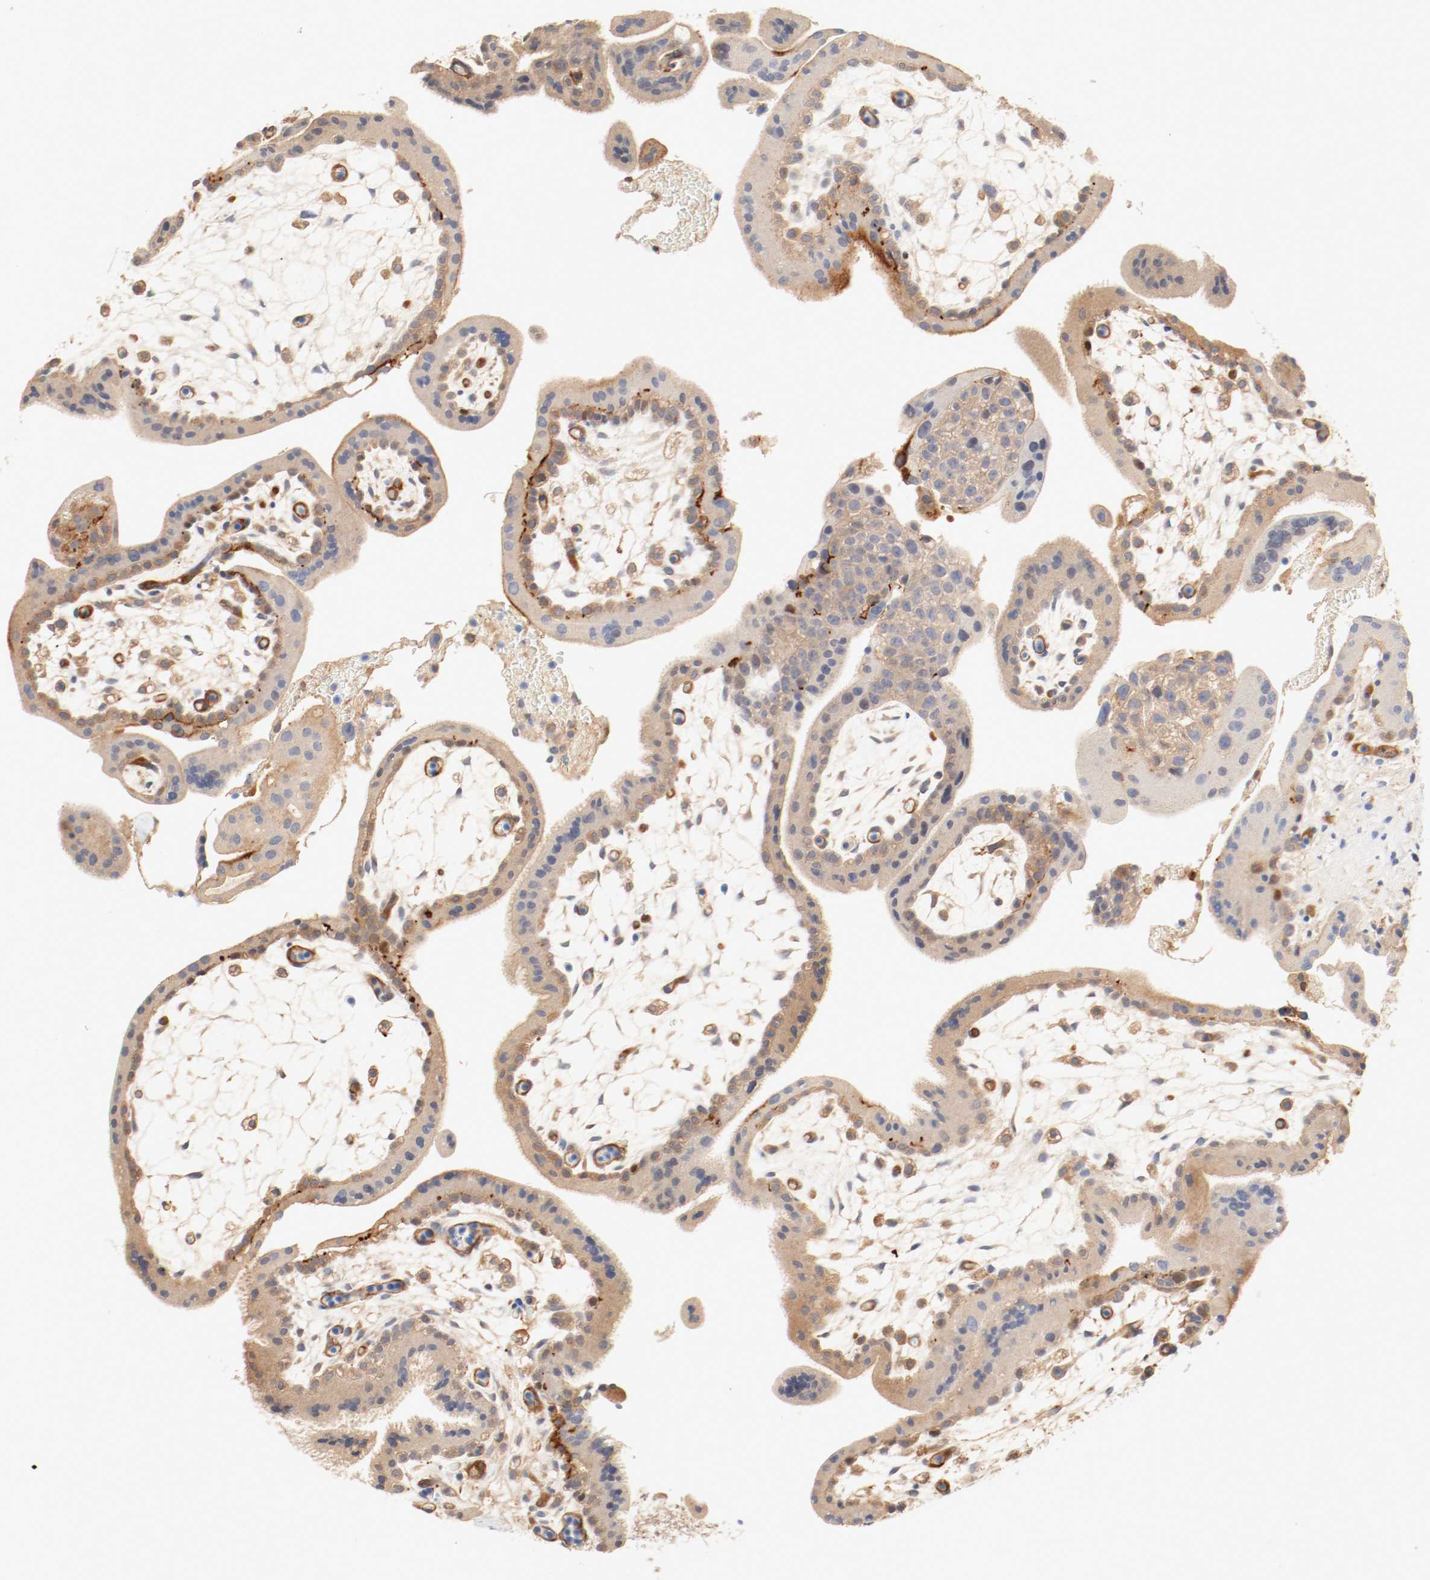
{"staining": {"intensity": "moderate", "quantity": ">75%", "location": "cytoplasmic/membranous"}, "tissue": "placenta", "cell_type": "Decidual cells", "image_type": "normal", "snomed": [{"axis": "morphology", "description": "Normal tissue, NOS"}, {"axis": "topography", "description": "Placenta"}], "caption": "Brown immunohistochemical staining in unremarkable placenta demonstrates moderate cytoplasmic/membranous expression in approximately >75% of decidual cells. The protein of interest is shown in brown color, while the nuclei are stained blue.", "gene": "GIT1", "patient": {"sex": "female", "age": 35}}